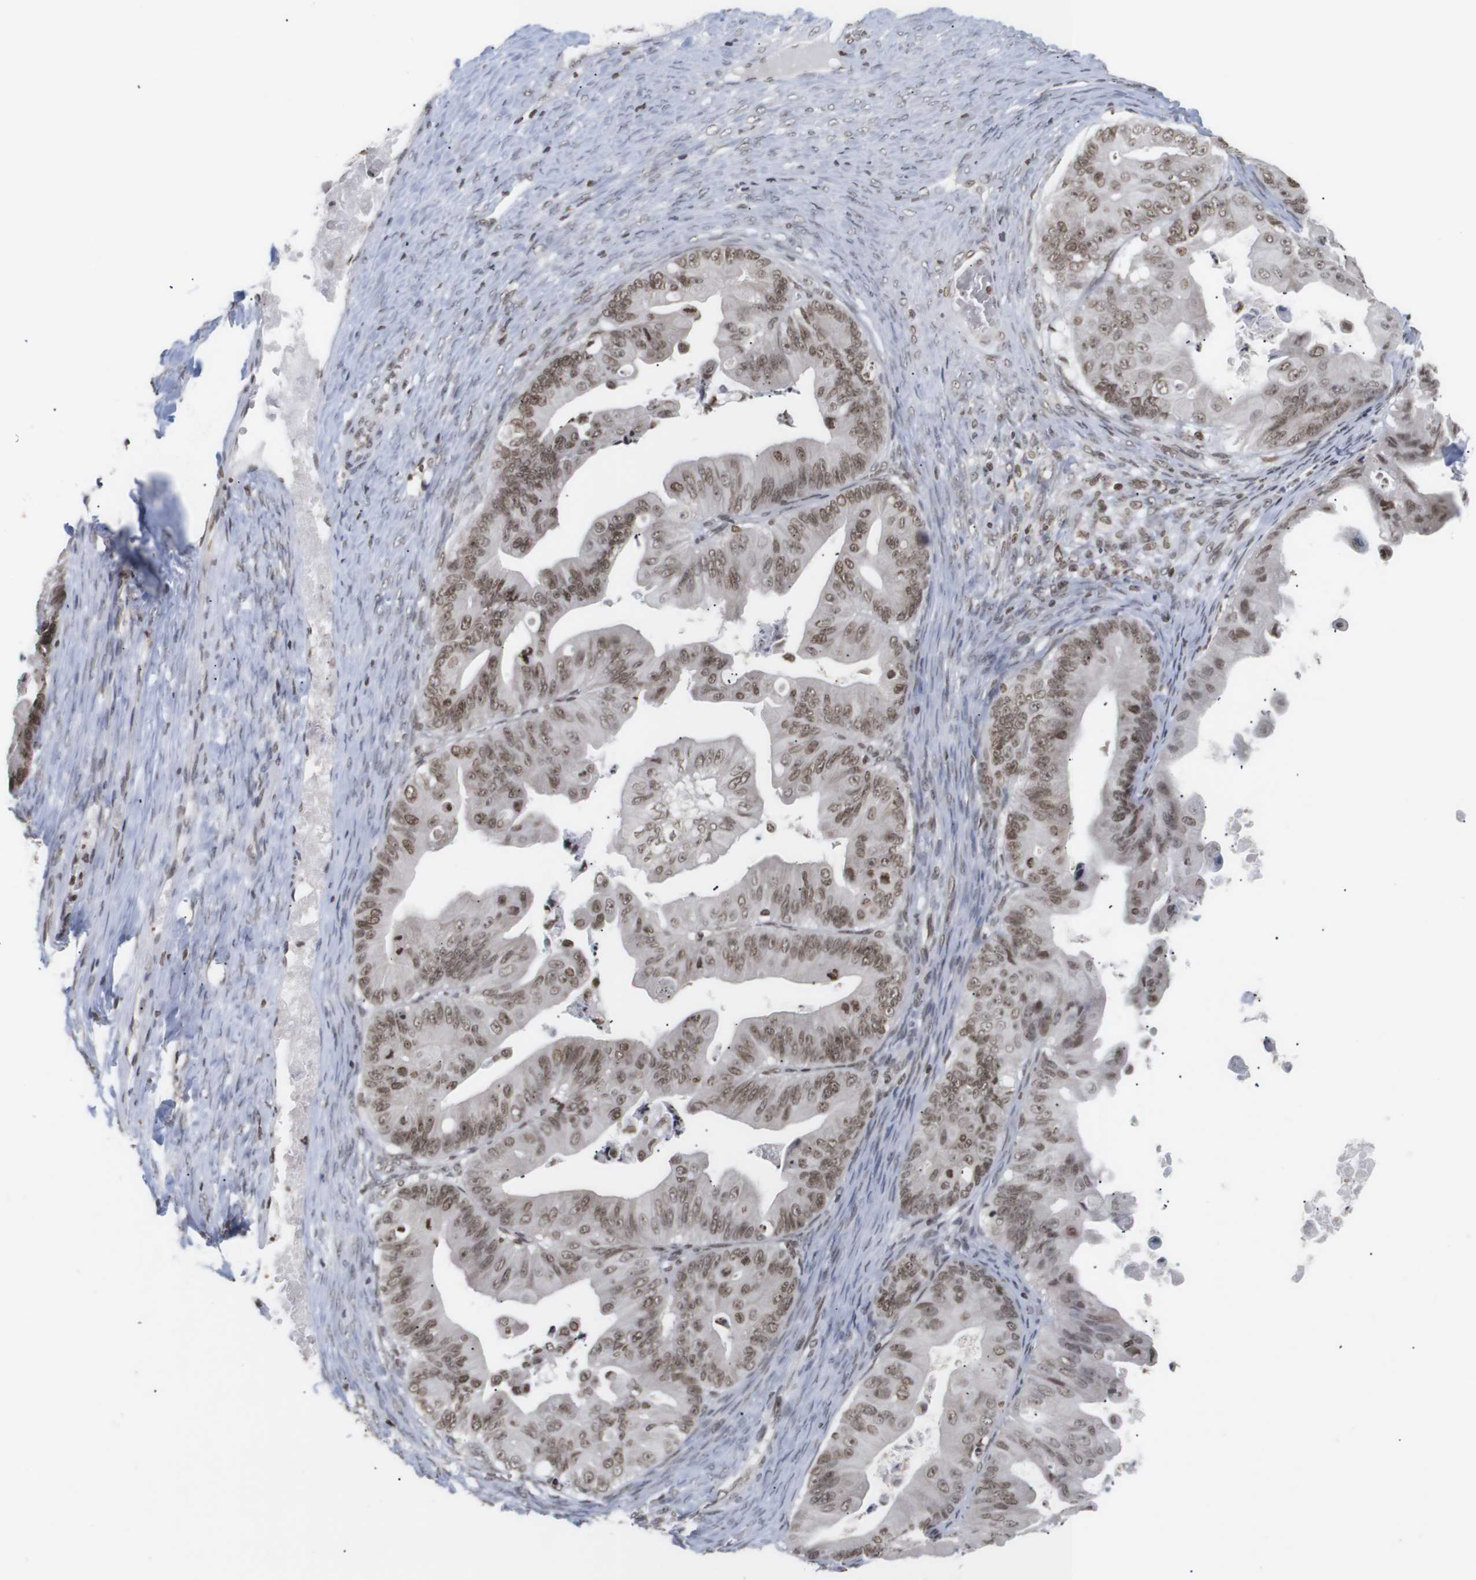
{"staining": {"intensity": "moderate", "quantity": ">75%", "location": "nuclear"}, "tissue": "ovarian cancer", "cell_type": "Tumor cells", "image_type": "cancer", "snomed": [{"axis": "morphology", "description": "Cystadenocarcinoma, mucinous, NOS"}, {"axis": "topography", "description": "Ovary"}], "caption": "A brown stain shows moderate nuclear positivity of a protein in ovarian mucinous cystadenocarcinoma tumor cells. (DAB (3,3'-diaminobenzidine) = brown stain, brightfield microscopy at high magnification).", "gene": "ETV5", "patient": {"sex": "female", "age": 37}}